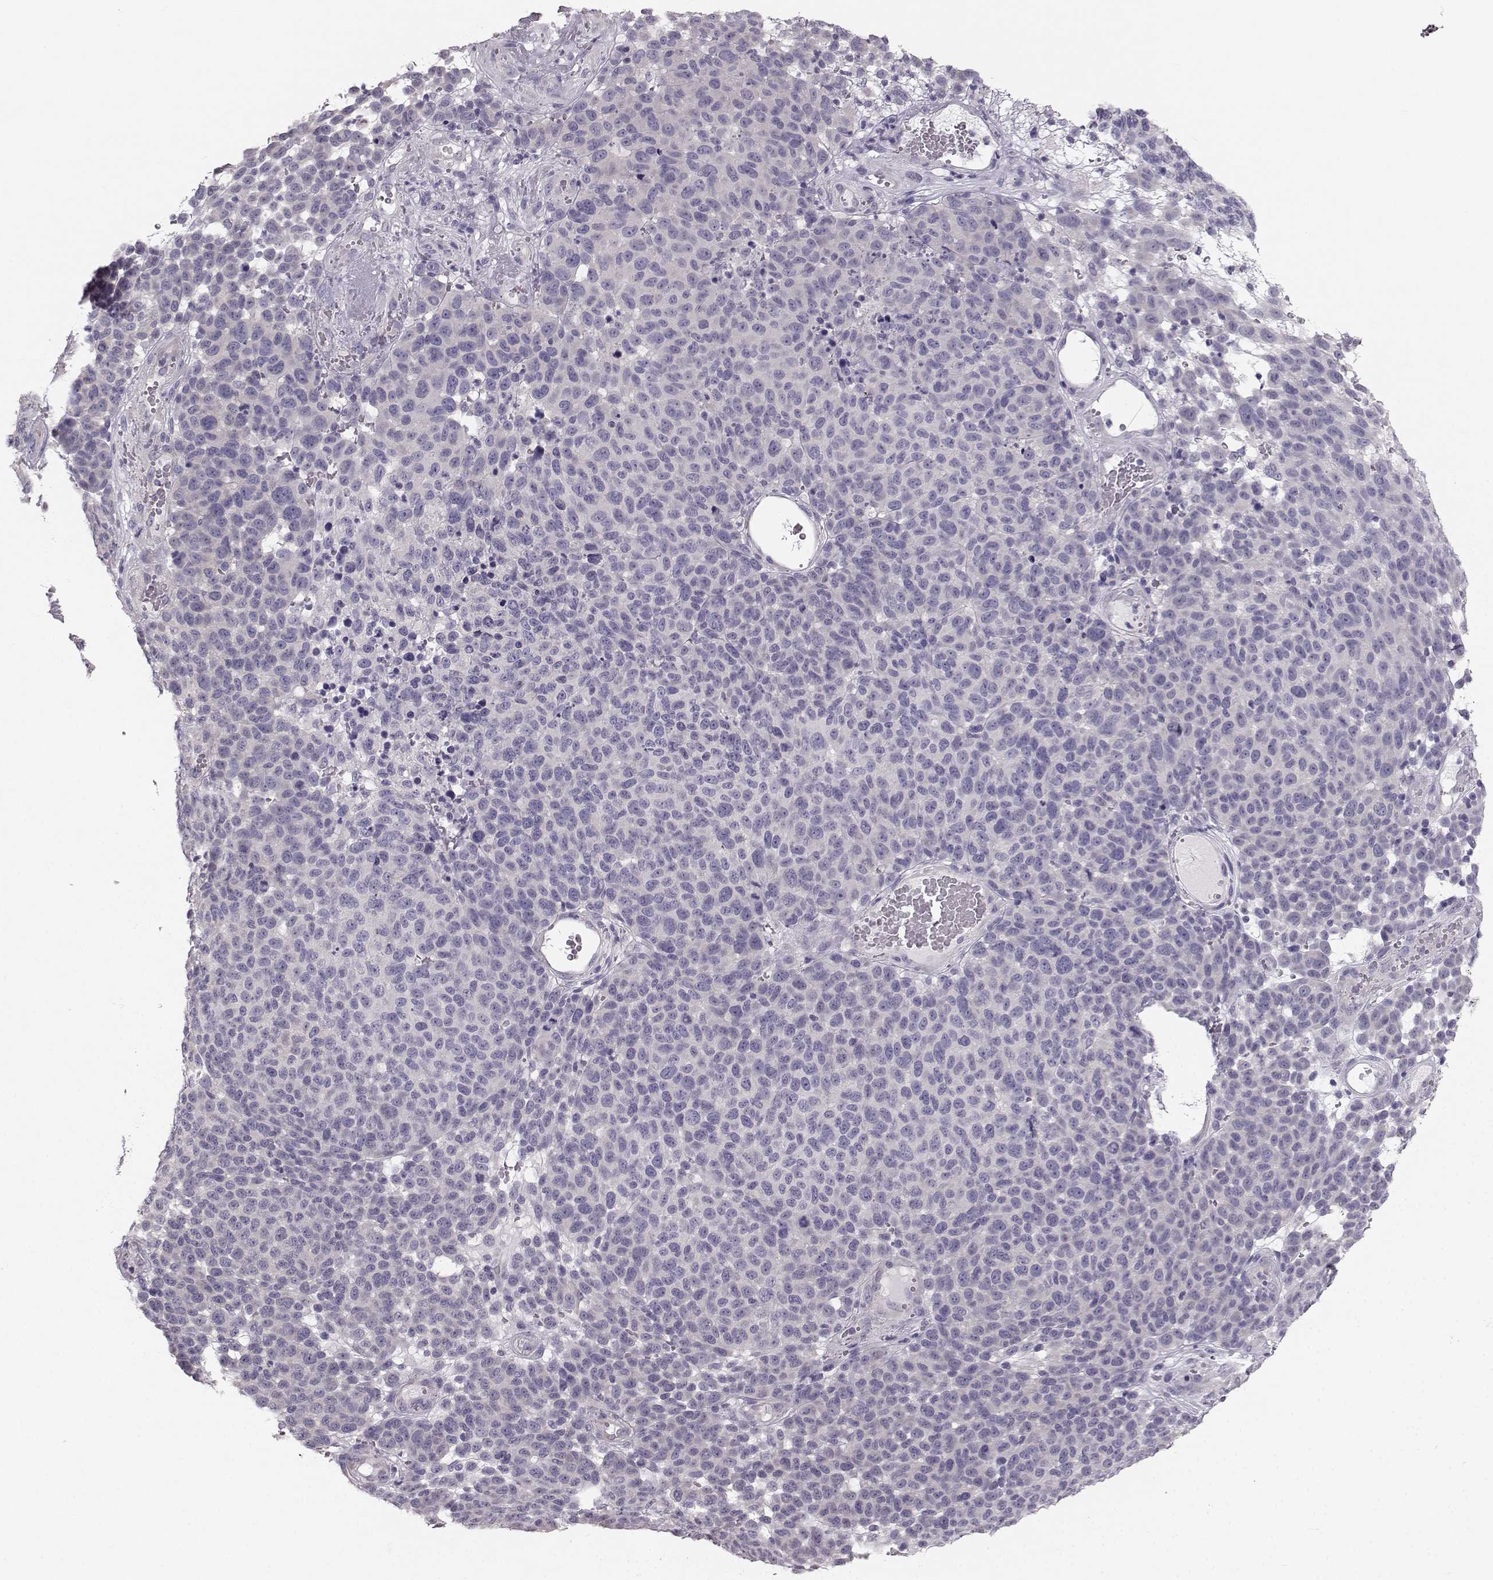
{"staining": {"intensity": "negative", "quantity": "none", "location": "none"}, "tissue": "melanoma", "cell_type": "Tumor cells", "image_type": "cancer", "snomed": [{"axis": "morphology", "description": "Malignant melanoma, NOS"}, {"axis": "topography", "description": "Skin"}], "caption": "Malignant melanoma stained for a protein using immunohistochemistry (IHC) exhibits no staining tumor cells.", "gene": "OIP5", "patient": {"sex": "male", "age": 59}}